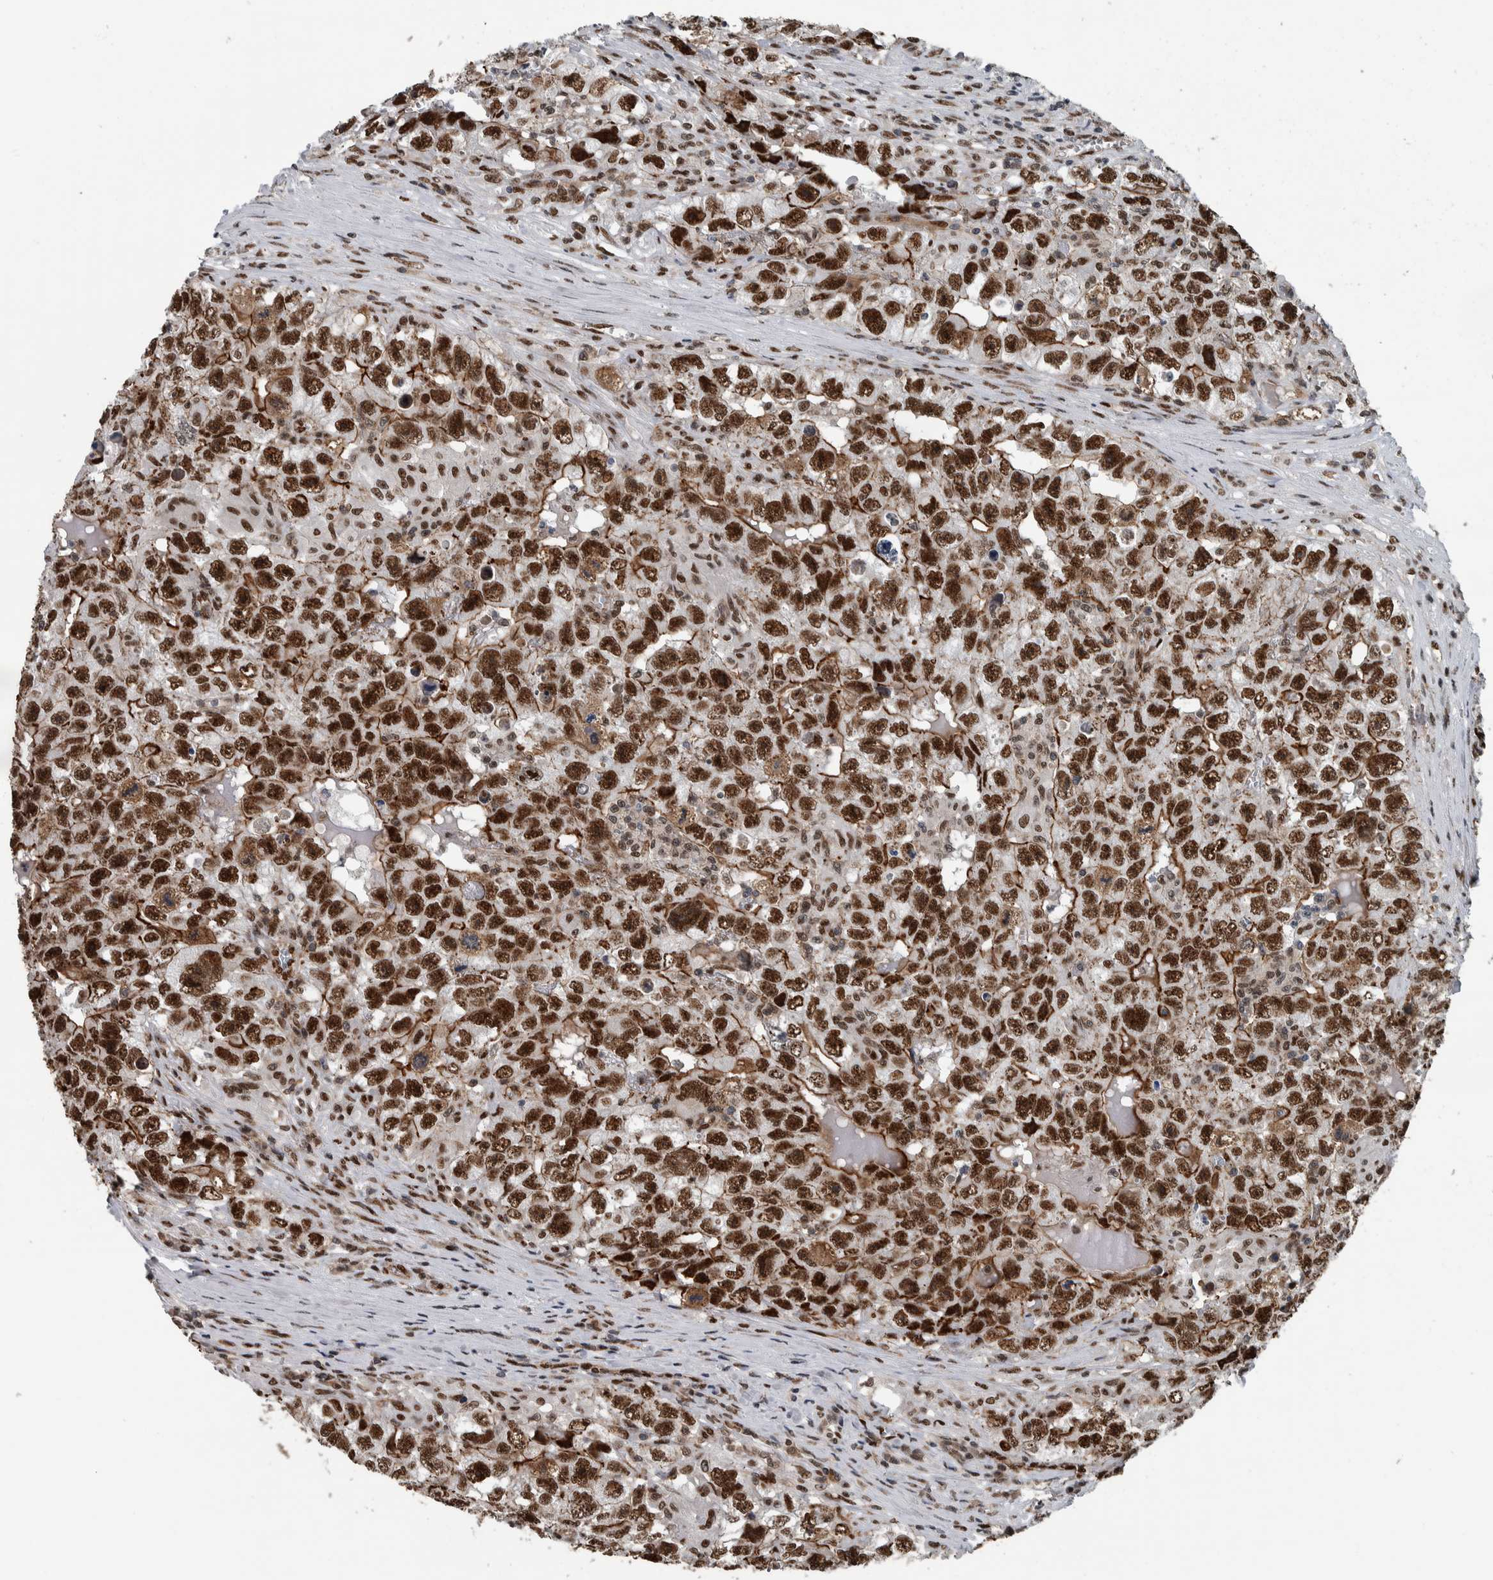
{"staining": {"intensity": "strong", "quantity": ">75%", "location": "nuclear"}, "tissue": "testis cancer", "cell_type": "Tumor cells", "image_type": "cancer", "snomed": [{"axis": "morphology", "description": "Seminoma, NOS"}, {"axis": "morphology", "description": "Carcinoma, Embryonal, NOS"}, {"axis": "topography", "description": "Testis"}], "caption": "Immunohistochemistry (IHC) photomicrograph of testis embryonal carcinoma stained for a protein (brown), which shows high levels of strong nuclear expression in approximately >75% of tumor cells.", "gene": "FAM135B", "patient": {"sex": "male", "age": 43}}